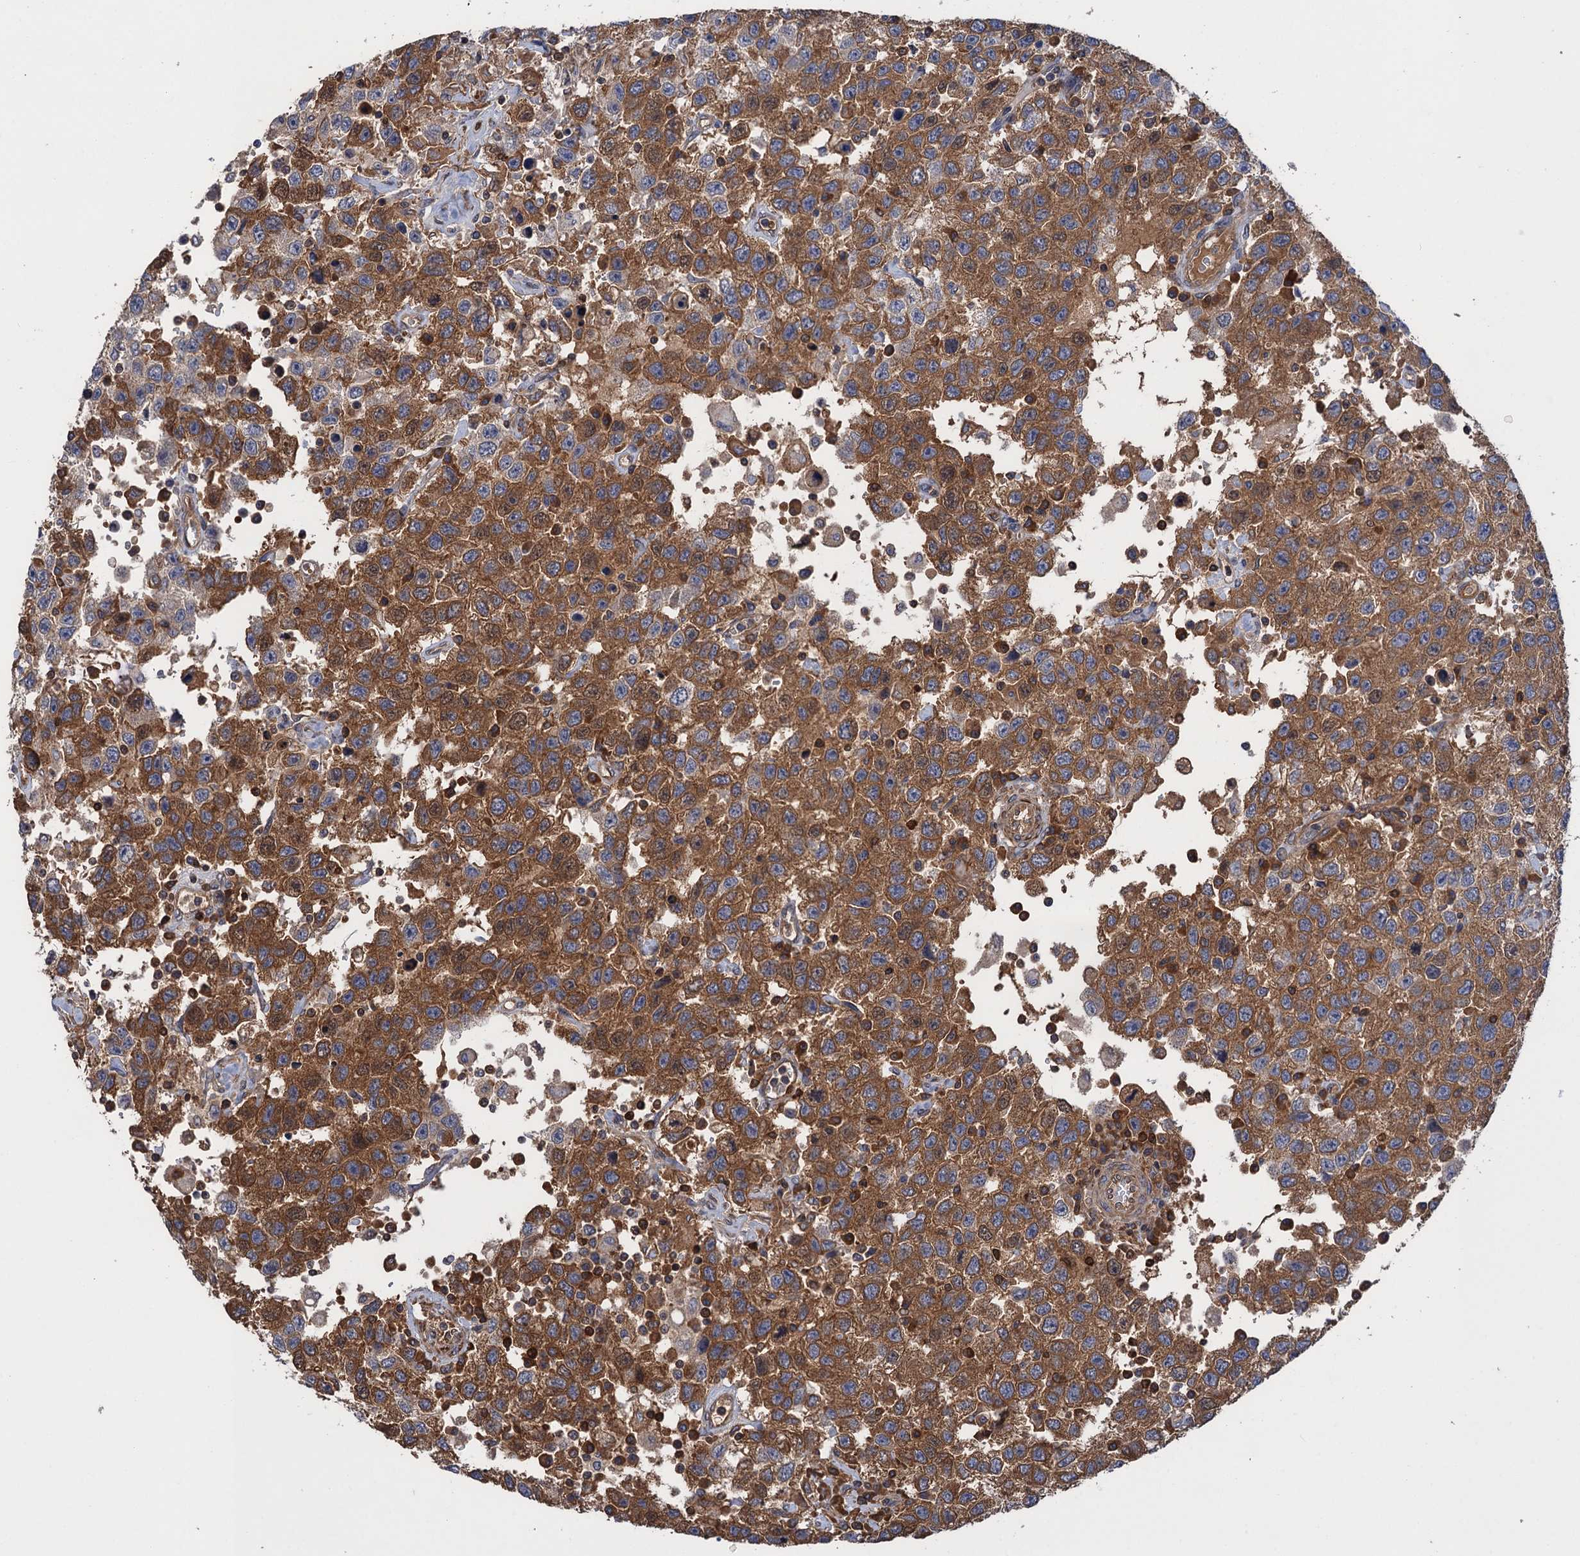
{"staining": {"intensity": "moderate", "quantity": "25%-75%", "location": "cytoplasmic/membranous"}, "tissue": "testis cancer", "cell_type": "Tumor cells", "image_type": "cancer", "snomed": [{"axis": "morphology", "description": "Seminoma, NOS"}, {"axis": "topography", "description": "Testis"}], "caption": "Testis cancer stained with a protein marker displays moderate staining in tumor cells.", "gene": "DGKA", "patient": {"sex": "male", "age": 41}}